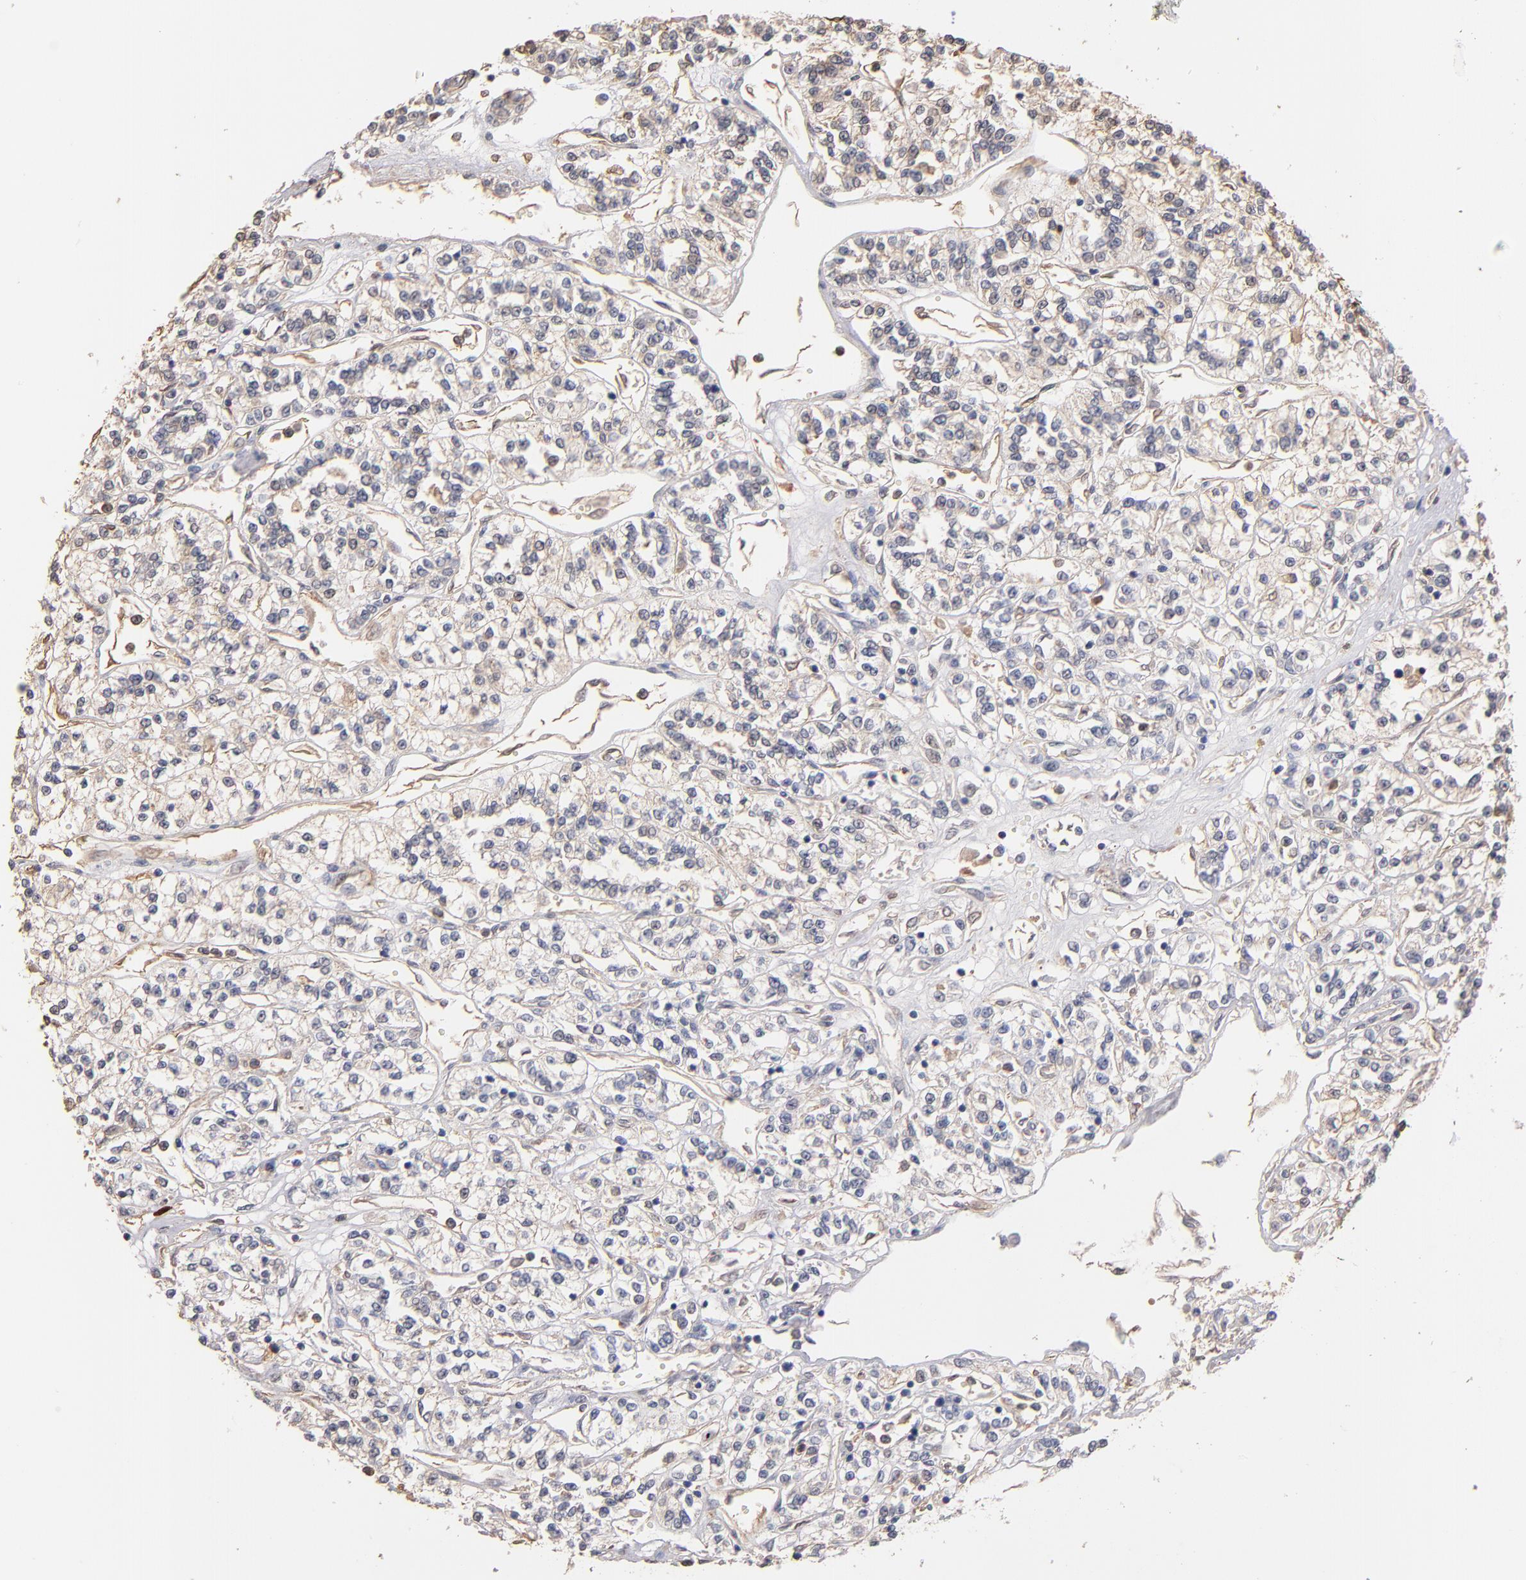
{"staining": {"intensity": "weak", "quantity": "25%-75%", "location": "cytoplasmic/membranous"}, "tissue": "renal cancer", "cell_type": "Tumor cells", "image_type": "cancer", "snomed": [{"axis": "morphology", "description": "Adenocarcinoma, NOS"}, {"axis": "topography", "description": "Kidney"}], "caption": "Adenocarcinoma (renal) stained with DAB (3,3'-diaminobenzidine) IHC exhibits low levels of weak cytoplasmic/membranous expression in approximately 25%-75% of tumor cells.", "gene": "RO60", "patient": {"sex": "female", "age": 76}}